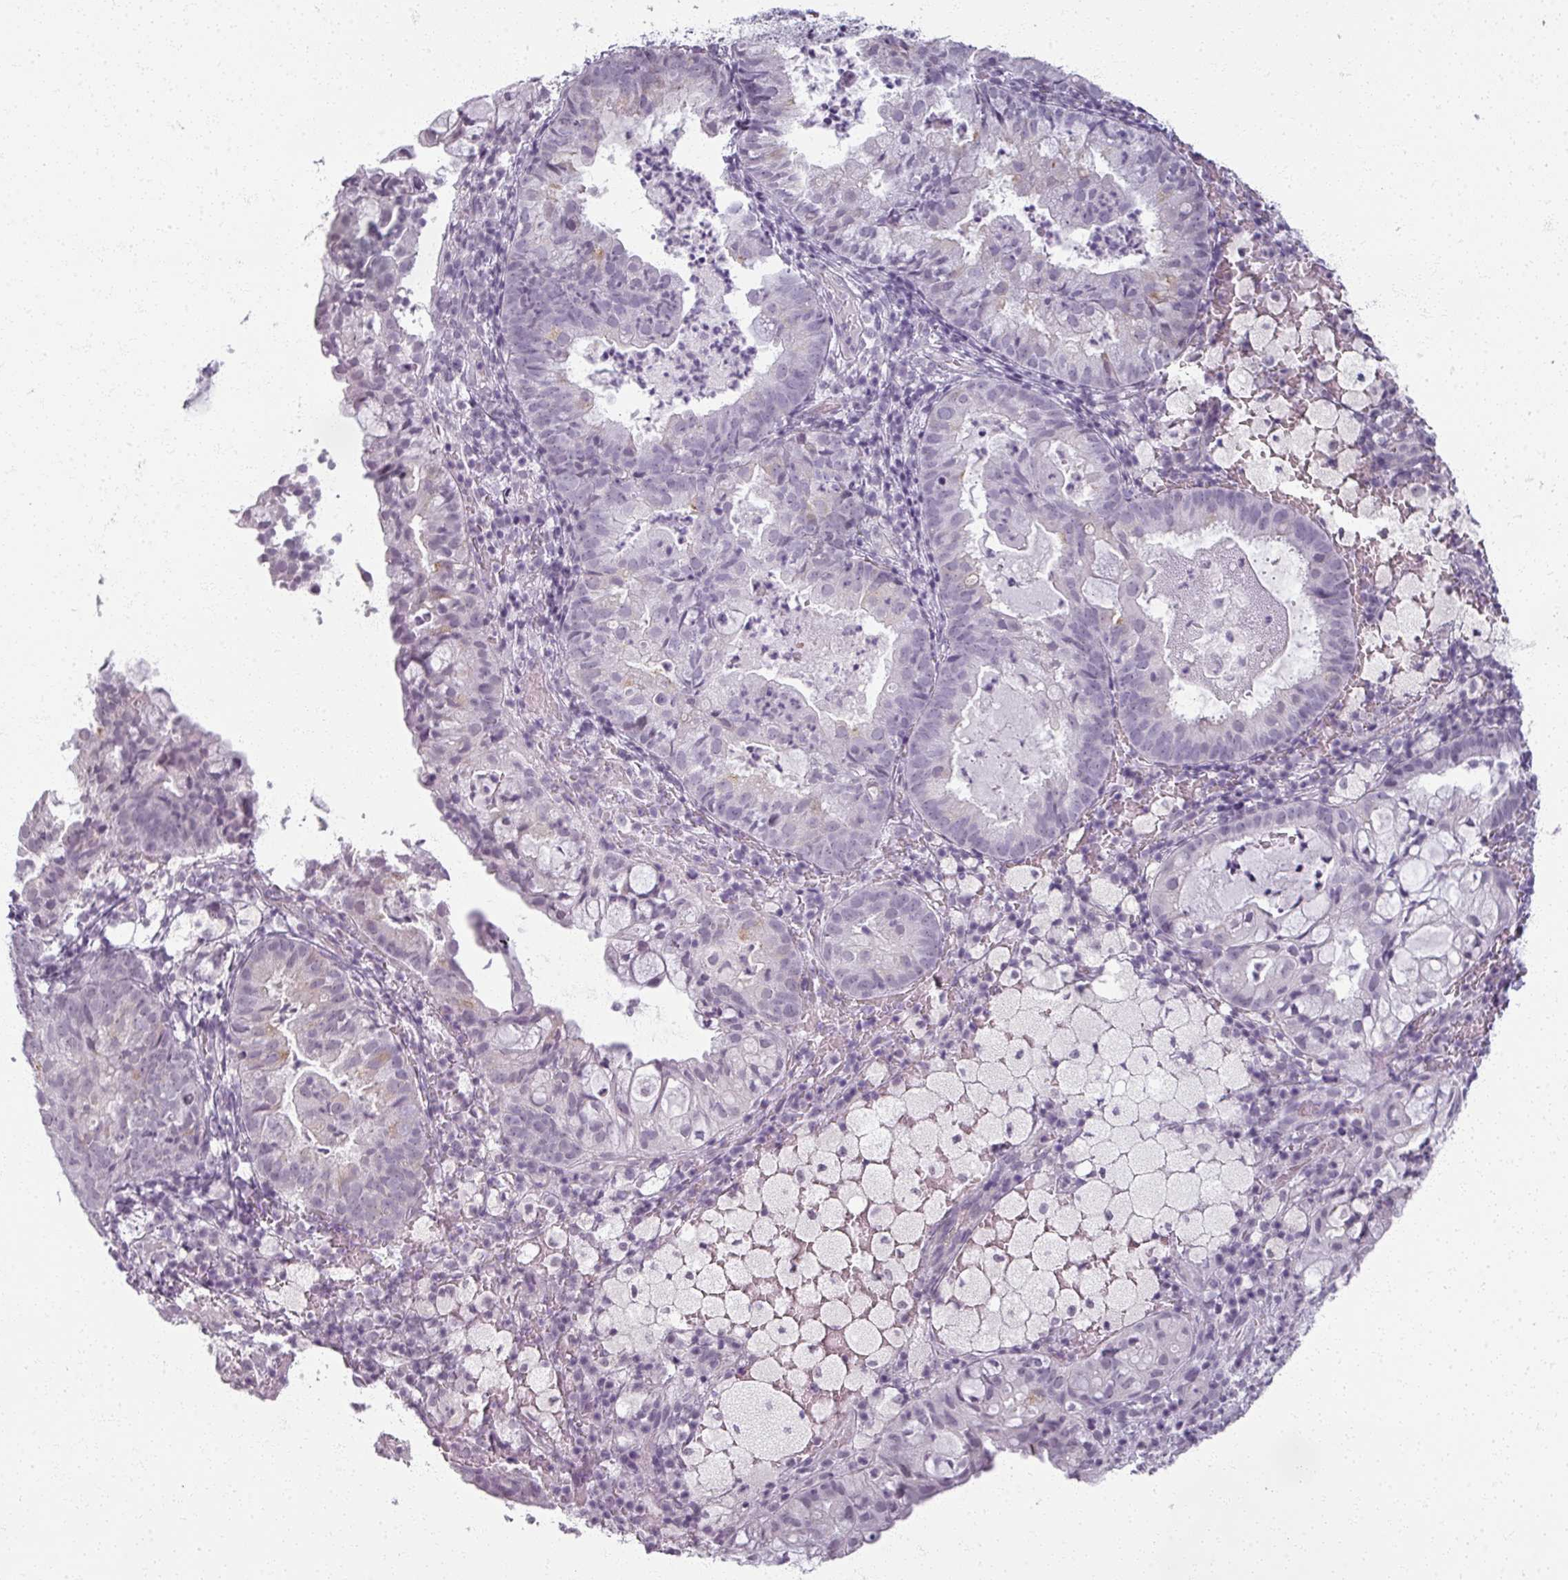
{"staining": {"intensity": "negative", "quantity": "none", "location": "none"}, "tissue": "endometrial cancer", "cell_type": "Tumor cells", "image_type": "cancer", "snomed": [{"axis": "morphology", "description": "Adenocarcinoma, NOS"}, {"axis": "topography", "description": "Endometrium"}], "caption": "Photomicrograph shows no significant protein positivity in tumor cells of endometrial cancer (adenocarcinoma). (DAB (3,3'-diaminobenzidine) immunohistochemistry (IHC) with hematoxylin counter stain).", "gene": "RFPL2", "patient": {"sex": "female", "age": 80}}